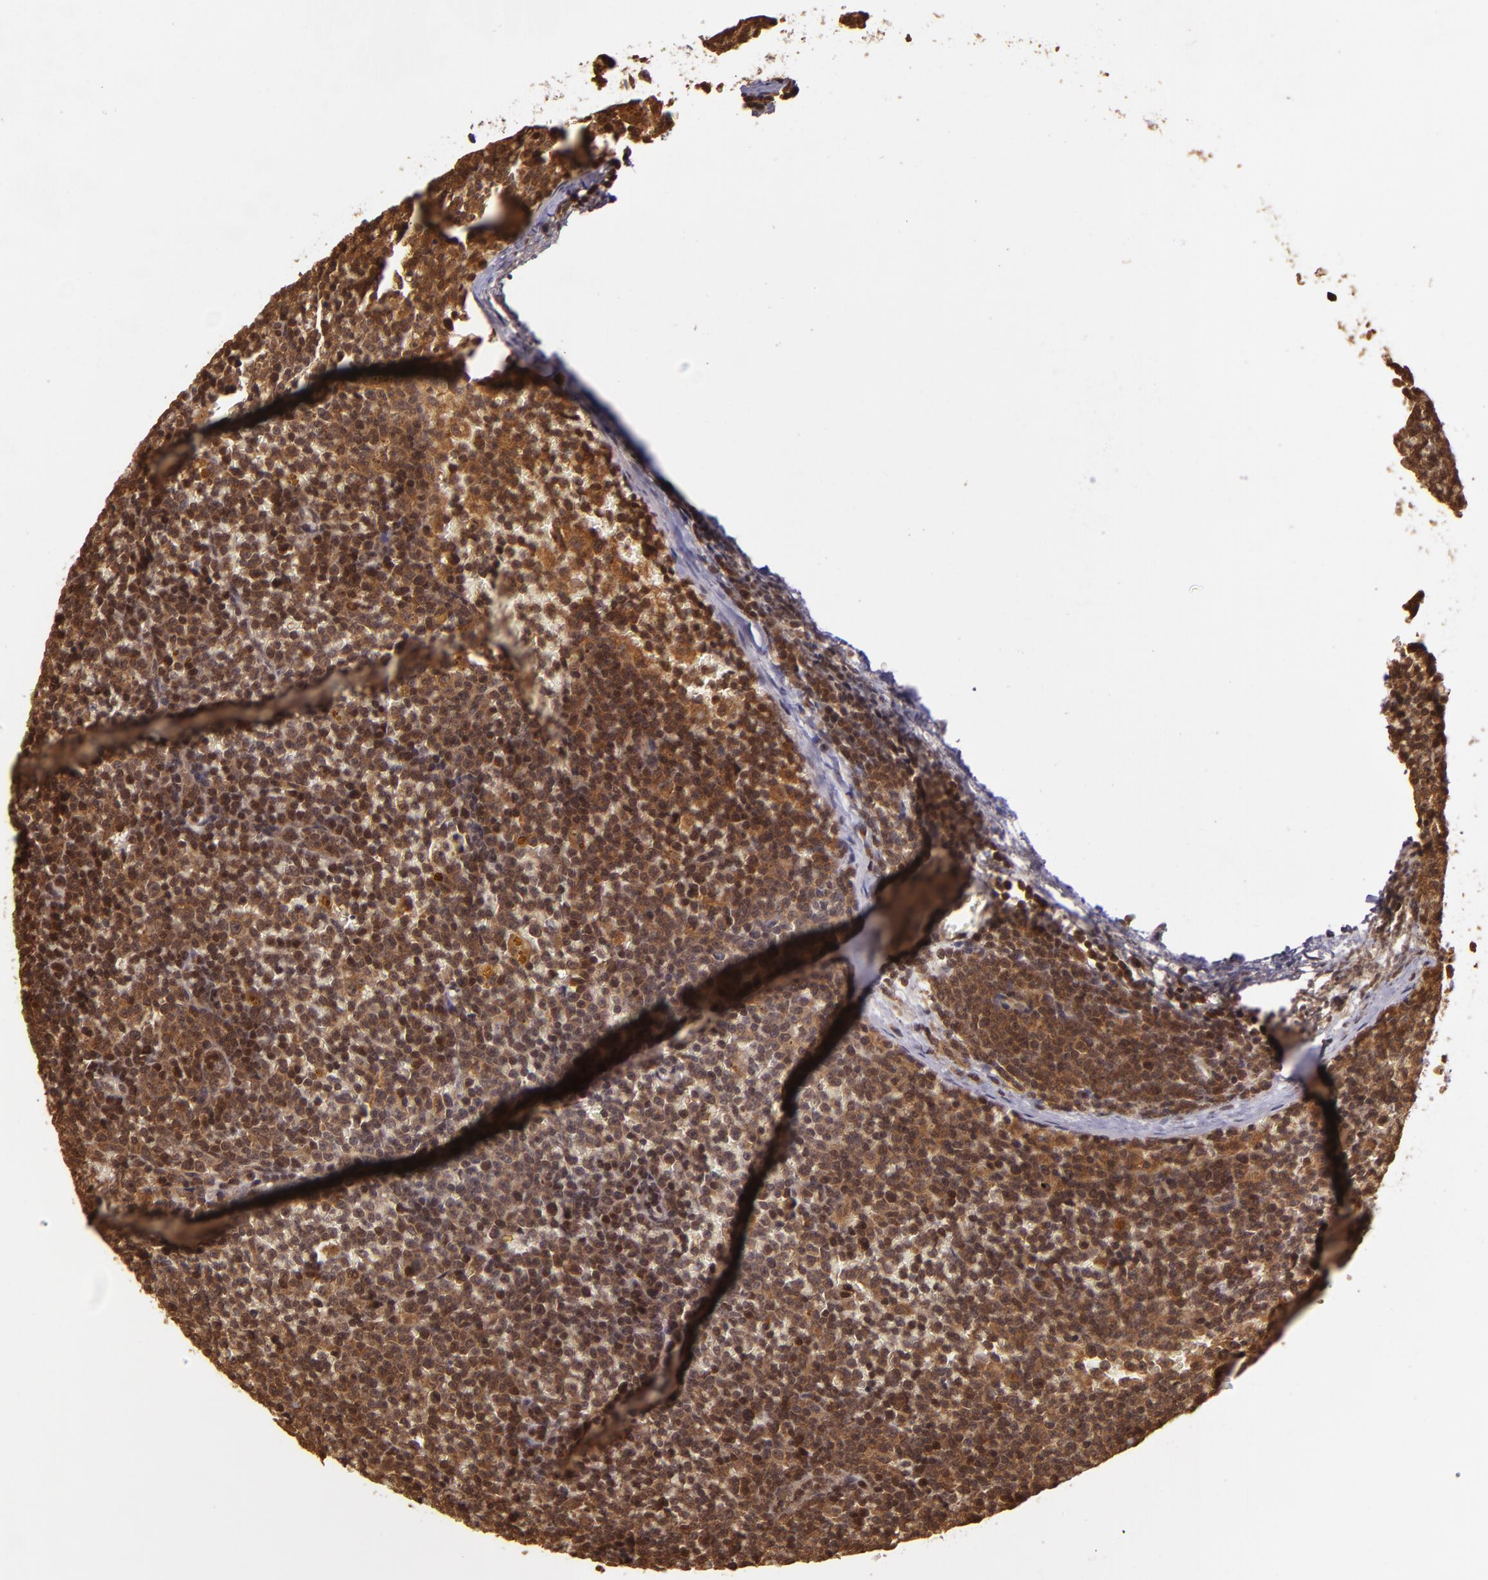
{"staining": {"intensity": "moderate", "quantity": ">75%", "location": "cytoplasmic/membranous,nuclear"}, "tissue": "lymphoma", "cell_type": "Tumor cells", "image_type": "cancer", "snomed": [{"axis": "morphology", "description": "Malignant lymphoma, non-Hodgkin's type, Low grade"}, {"axis": "topography", "description": "Lymph node"}], "caption": "Immunohistochemical staining of human lymphoma reveals medium levels of moderate cytoplasmic/membranous and nuclear protein positivity in about >75% of tumor cells. Using DAB (brown) and hematoxylin (blue) stains, captured at high magnification using brightfield microscopy.", "gene": "TXNRD2", "patient": {"sex": "male", "age": 50}}